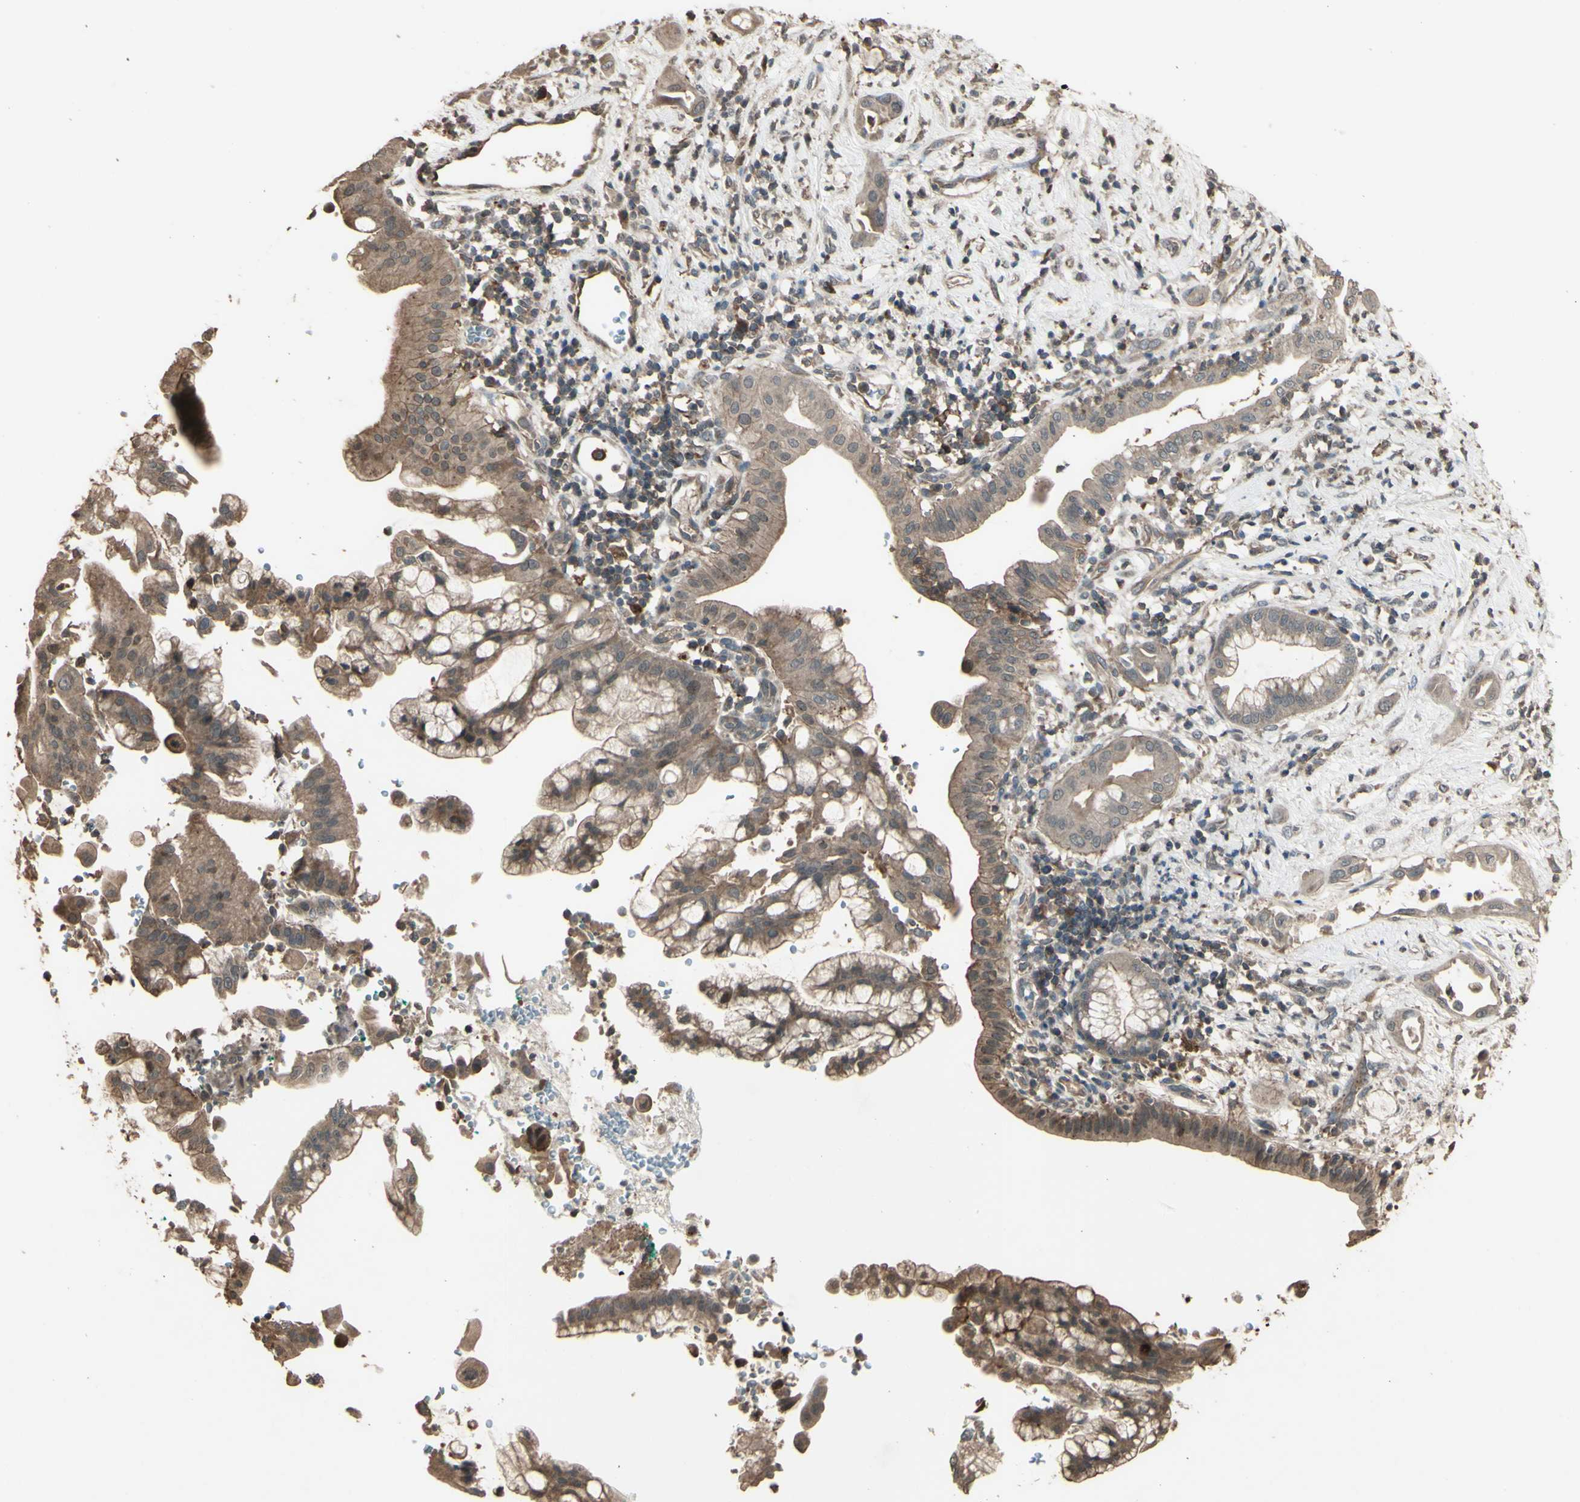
{"staining": {"intensity": "weak", "quantity": ">75%", "location": "cytoplasmic/membranous"}, "tissue": "pancreatic cancer", "cell_type": "Tumor cells", "image_type": "cancer", "snomed": [{"axis": "morphology", "description": "Adenocarcinoma, NOS"}, {"axis": "morphology", "description": "Adenocarcinoma, metastatic, NOS"}, {"axis": "topography", "description": "Lymph node"}, {"axis": "topography", "description": "Pancreas"}, {"axis": "topography", "description": "Duodenum"}], "caption": "The micrograph reveals staining of adenocarcinoma (pancreatic), revealing weak cytoplasmic/membranous protein expression (brown color) within tumor cells. Using DAB (brown) and hematoxylin (blue) stains, captured at high magnification using brightfield microscopy.", "gene": "GNAS", "patient": {"sex": "female", "age": 64}}